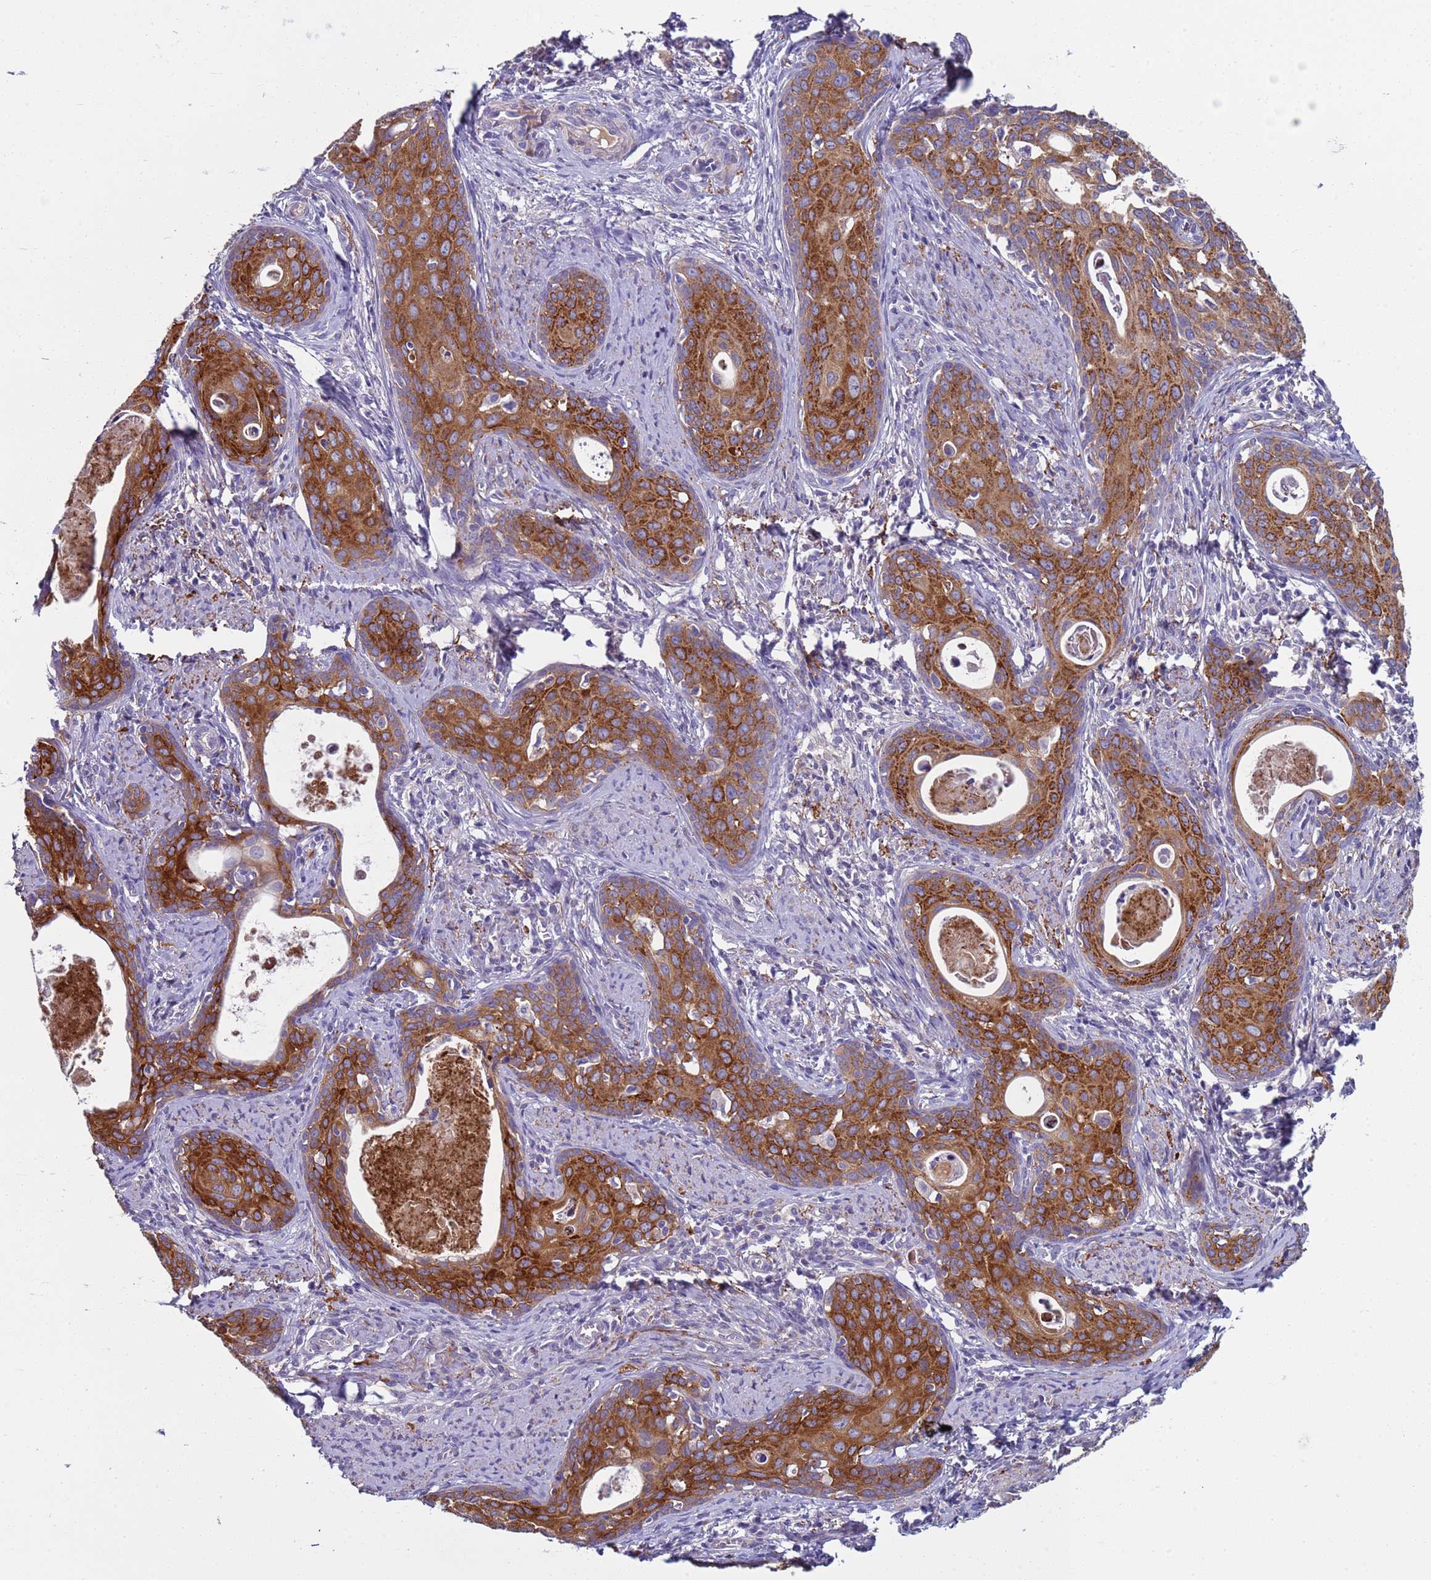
{"staining": {"intensity": "strong", "quantity": ">75%", "location": "cytoplasmic/membranous"}, "tissue": "cervical cancer", "cell_type": "Tumor cells", "image_type": "cancer", "snomed": [{"axis": "morphology", "description": "Squamous cell carcinoma, NOS"}, {"axis": "topography", "description": "Cervix"}], "caption": "Approximately >75% of tumor cells in cervical cancer (squamous cell carcinoma) reveal strong cytoplasmic/membranous protein expression as visualized by brown immunohistochemical staining.", "gene": "TRIM51", "patient": {"sex": "female", "age": 46}}